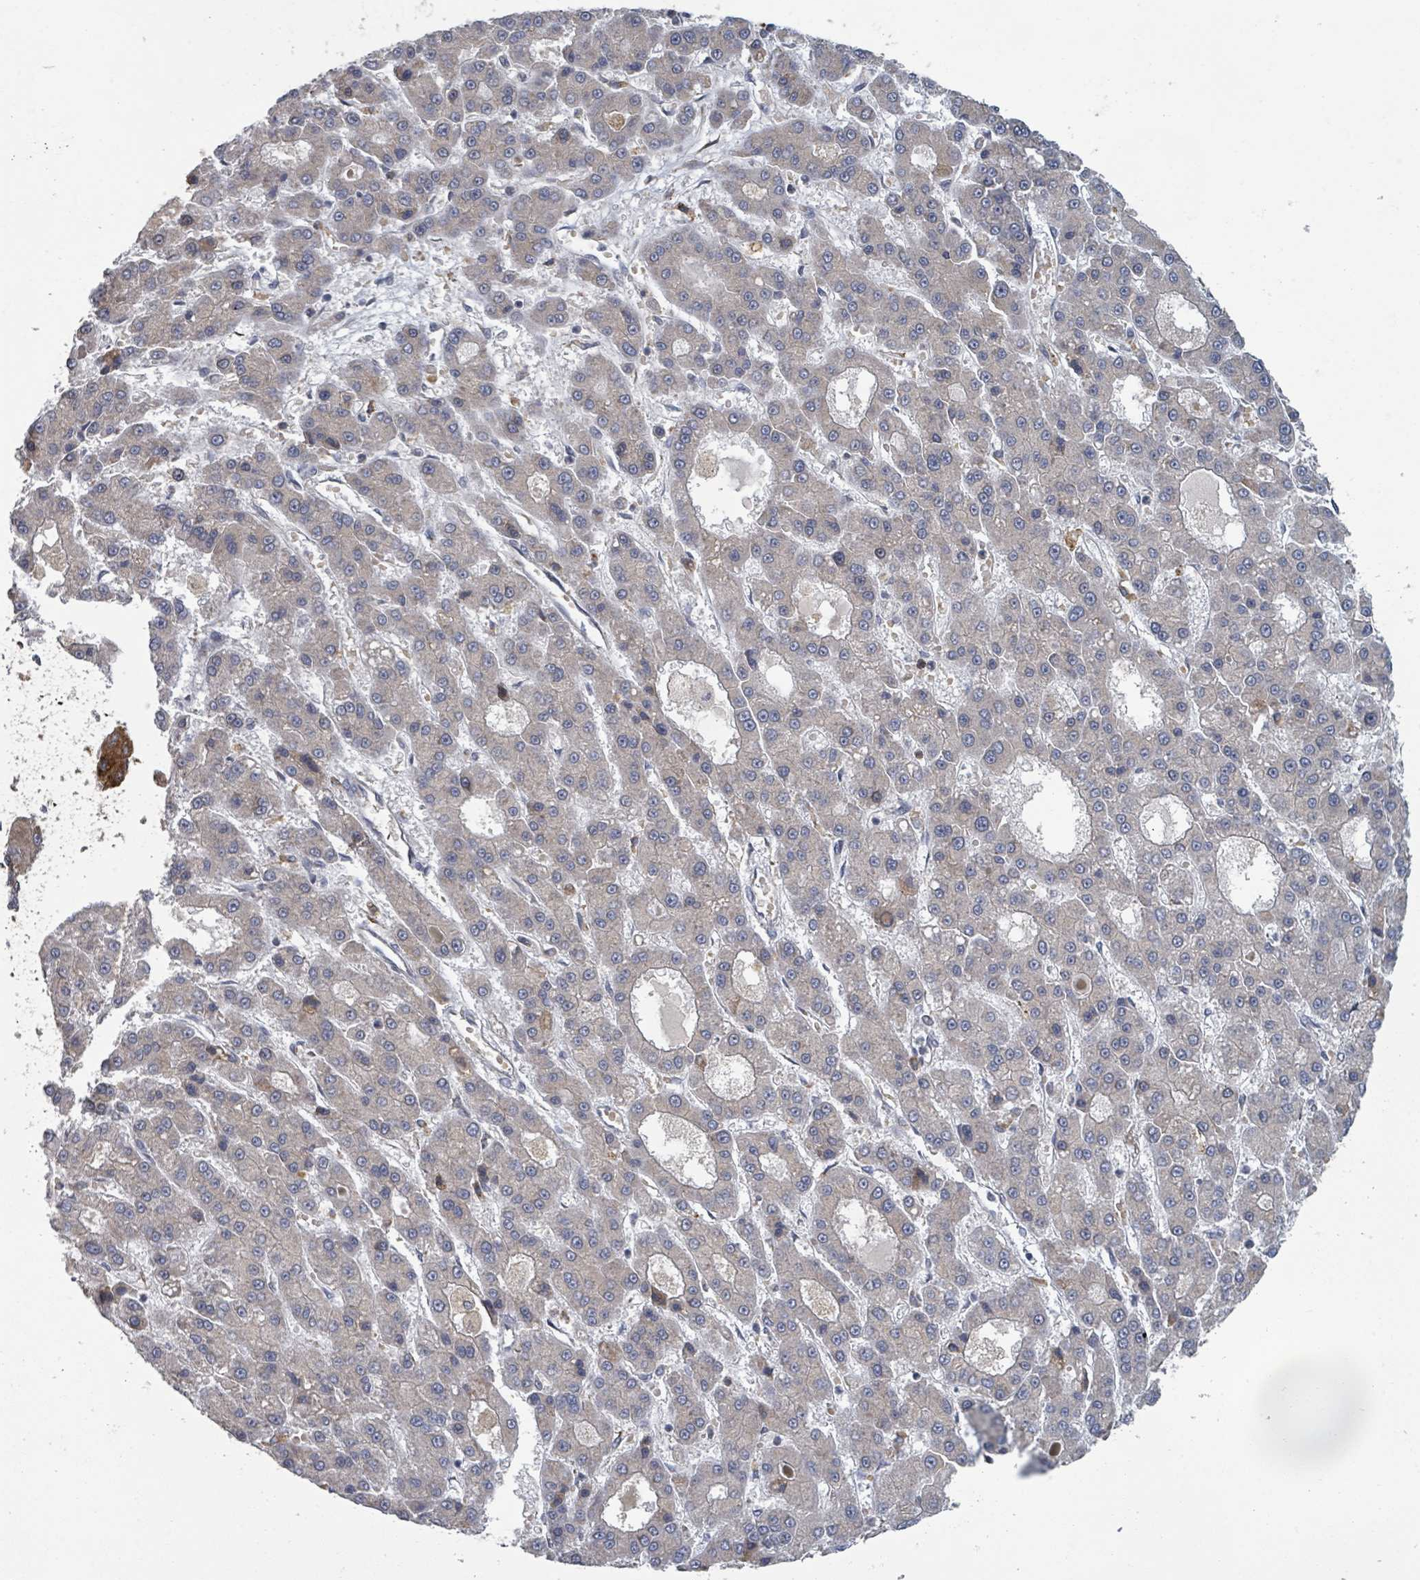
{"staining": {"intensity": "negative", "quantity": "none", "location": "none"}, "tissue": "liver cancer", "cell_type": "Tumor cells", "image_type": "cancer", "snomed": [{"axis": "morphology", "description": "Carcinoma, Hepatocellular, NOS"}, {"axis": "topography", "description": "Liver"}], "caption": "DAB immunohistochemical staining of human liver cancer (hepatocellular carcinoma) exhibits no significant expression in tumor cells.", "gene": "SHROOM2", "patient": {"sex": "male", "age": 70}}